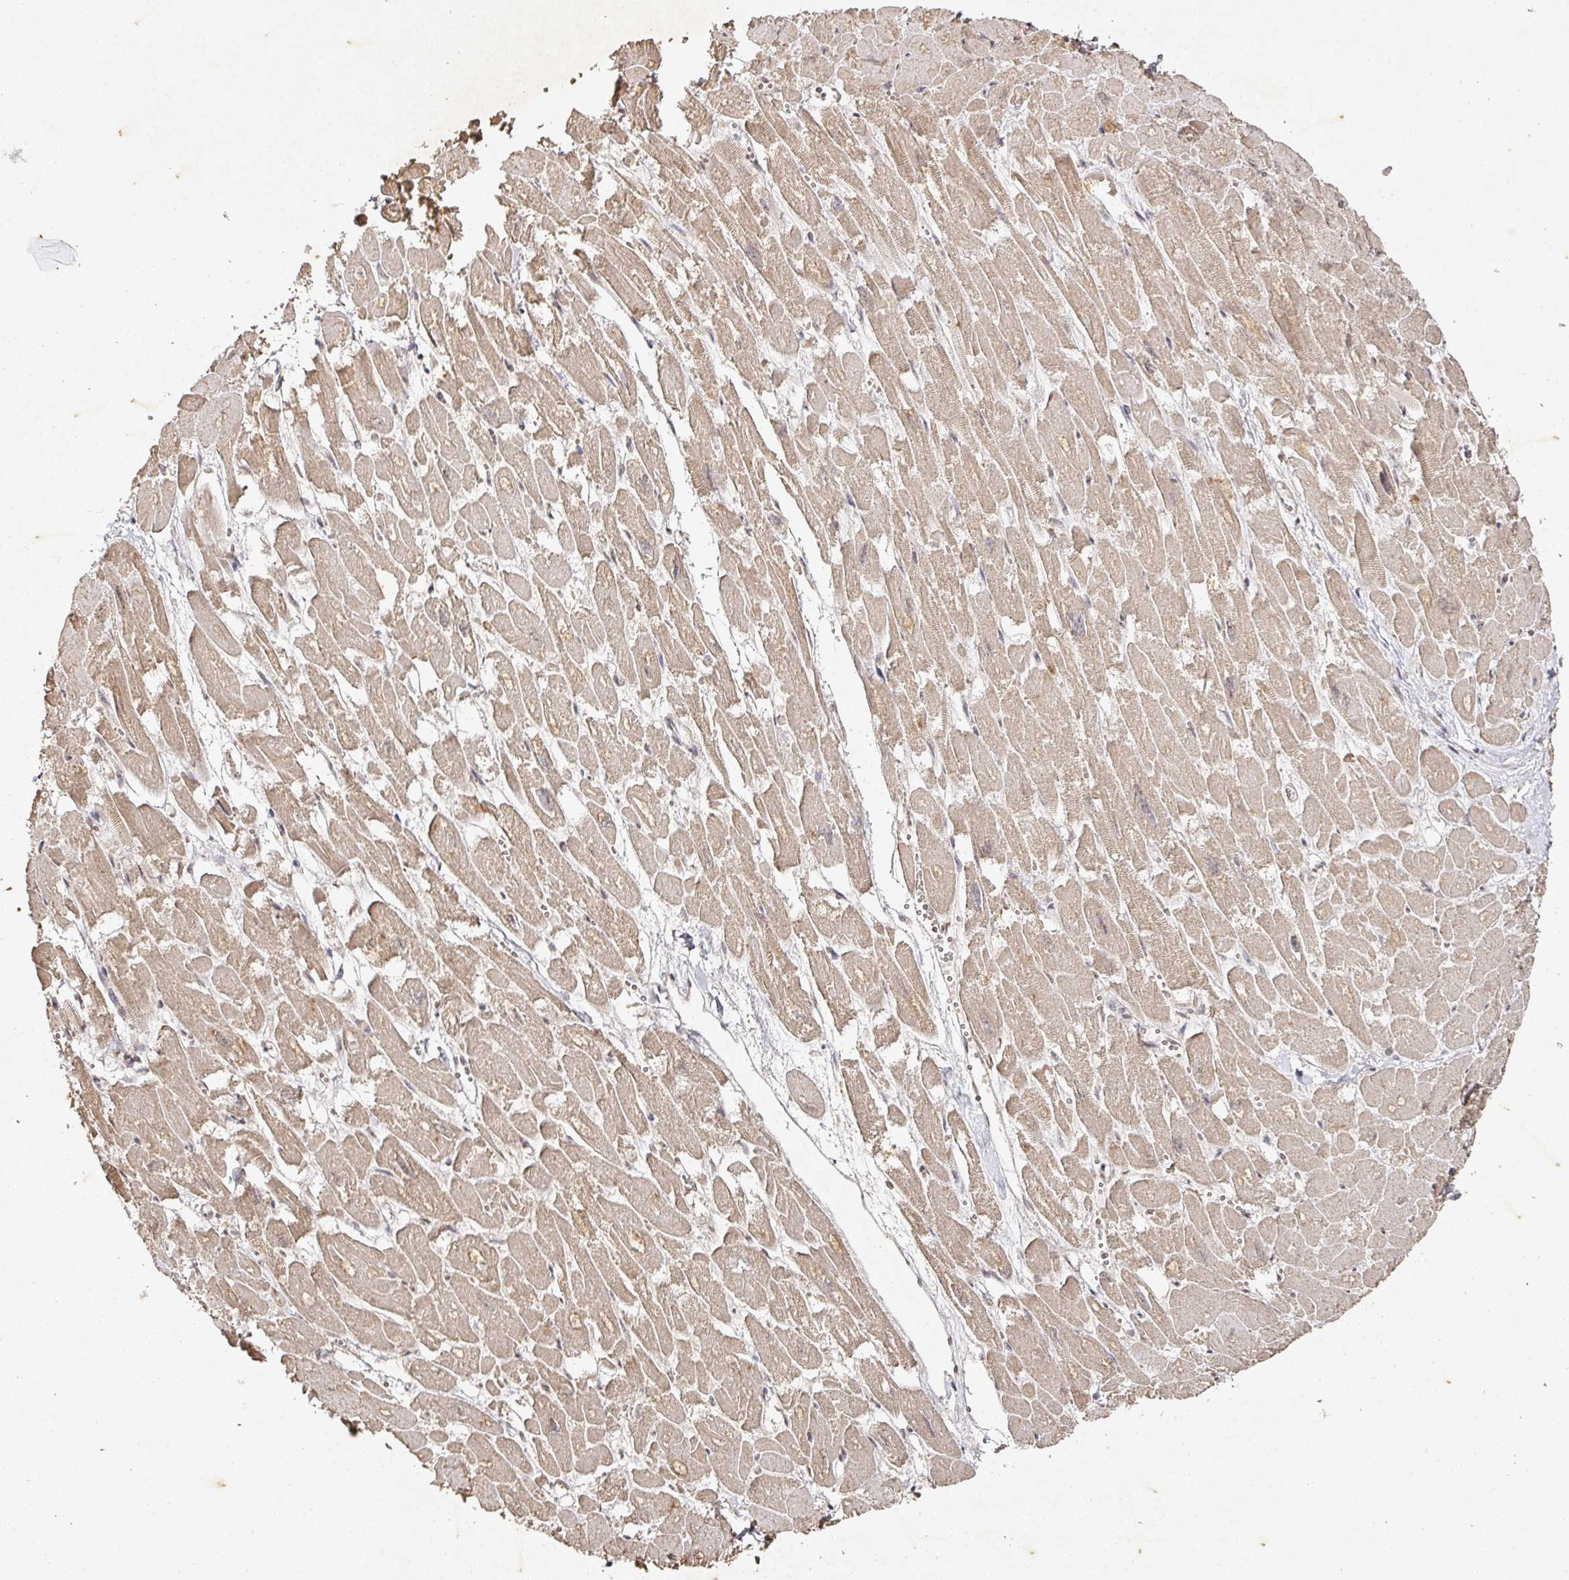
{"staining": {"intensity": "weak", "quantity": ">75%", "location": "cytoplasmic/membranous"}, "tissue": "heart muscle", "cell_type": "Cardiomyocytes", "image_type": "normal", "snomed": [{"axis": "morphology", "description": "Normal tissue, NOS"}, {"axis": "topography", "description": "Heart"}], "caption": "Cardiomyocytes display low levels of weak cytoplasmic/membranous expression in about >75% of cells in benign heart muscle.", "gene": "CAPN5", "patient": {"sex": "male", "age": 54}}